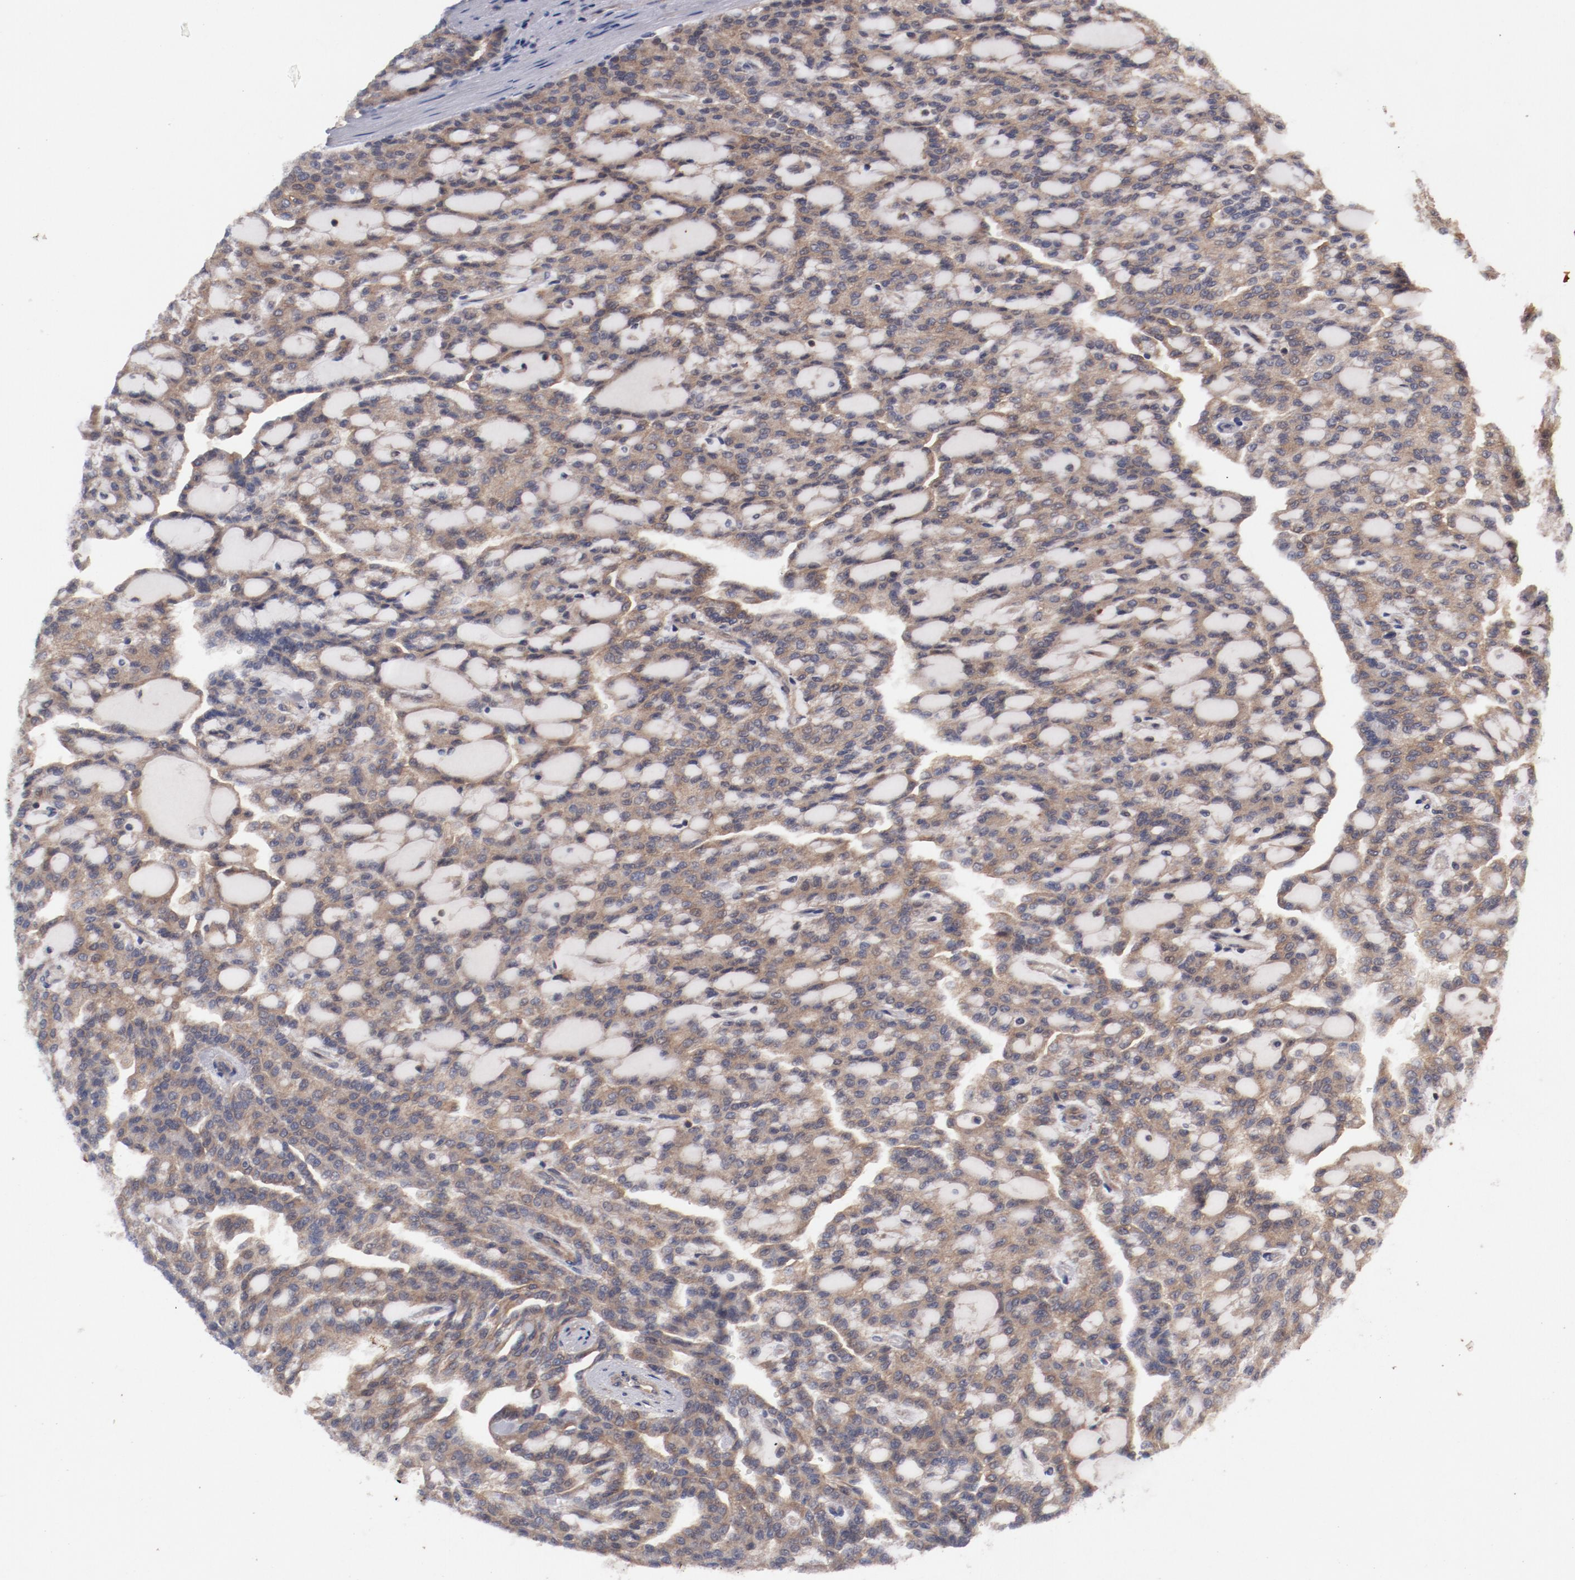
{"staining": {"intensity": "moderate", "quantity": ">75%", "location": "cytoplasmic/membranous"}, "tissue": "renal cancer", "cell_type": "Tumor cells", "image_type": "cancer", "snomed": [{"axis": "morphology", "description": "Adenocarcinoma, NOS"}, {"axis": "topography", "description": "Kidney"}], "caption": "The image exhibits immunohistochemical staining of adenocarcinoma (renal). There is moderate cytoplasmic/membranous staining is seen in about >75% of tumor cells. (DAB IHC with brightfield microscopy, high magnification).", "gene": "GUF1", "patient": {"sex": "male", "age": 63}}